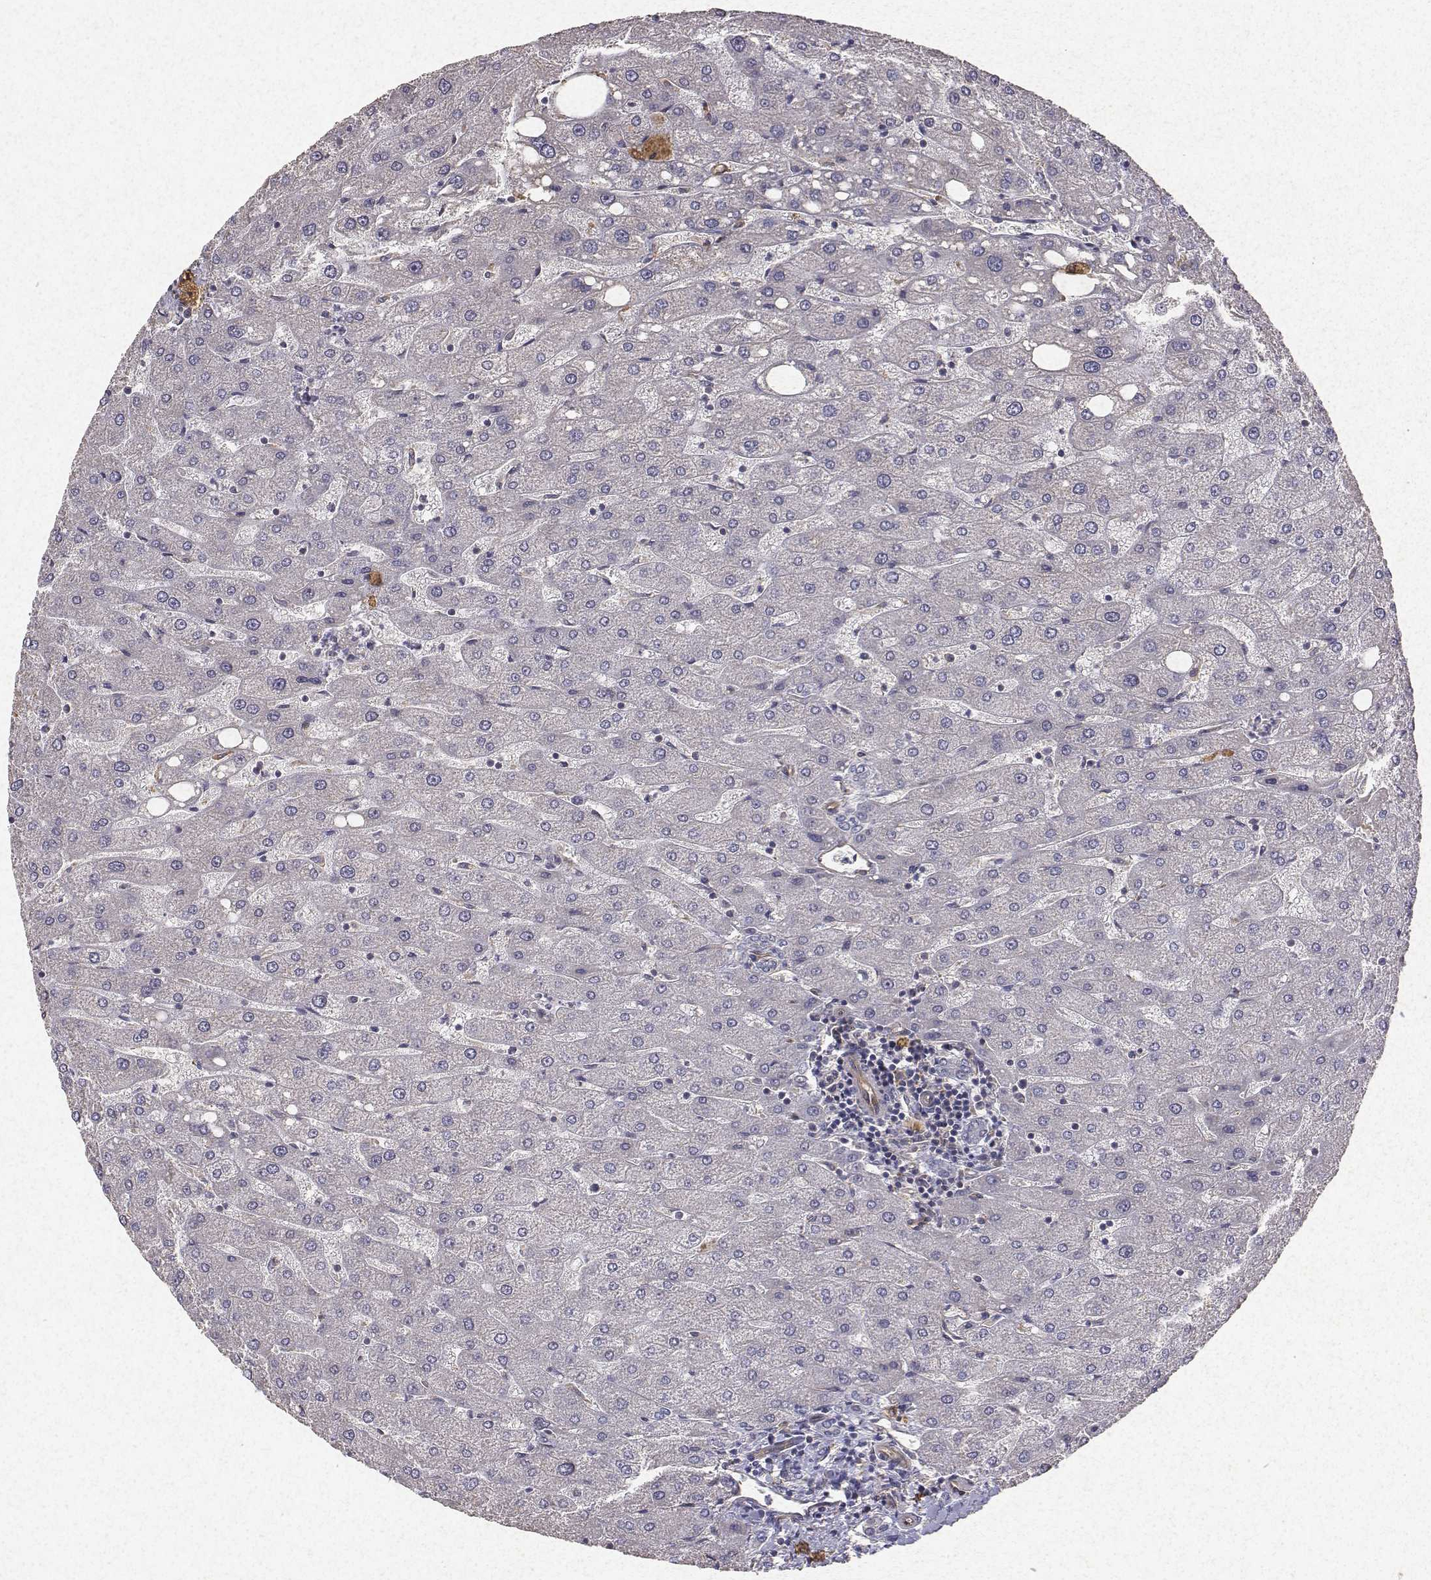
{"staining": {"intensity": "negative", "quantity": "none", "location": "none"}, "tissue": "liver", "cell_type": "Cholangiocytes", "image_type": "normal", "snomed": [{"axis": "morphology", "description": "Normal tissue, NOS"}, {"axis": "topography", "description": "Liver"}], "caption": "Cholangiocytes are negative for brown protein staining in unremarkable liver. (DAB (3,3'-diaminobenzidine) immunohistochemistry, high magnification).", "gene": "PTPRG", "patient": {"sex": "male", "age": 67}}